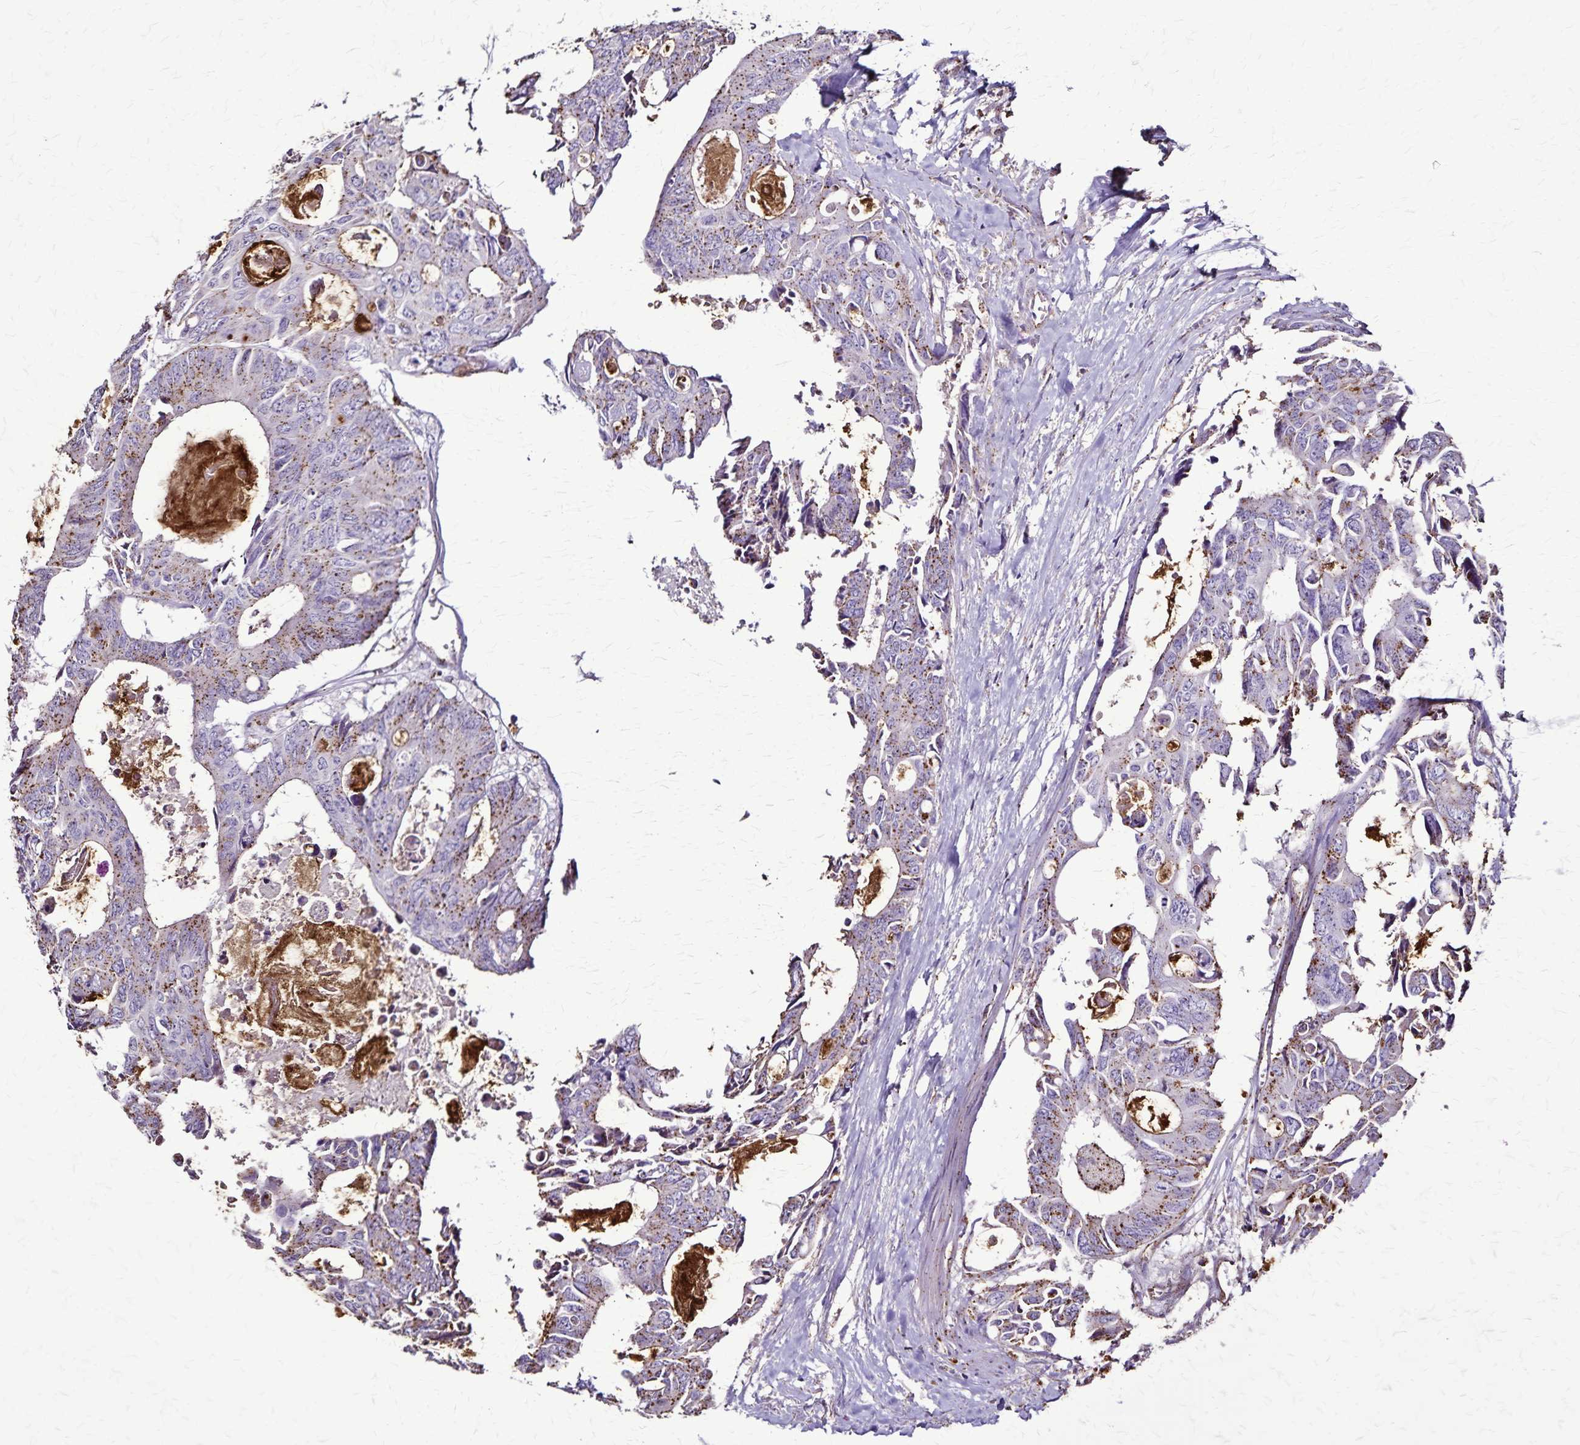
{"staining": {"intensity": "moderate", "quantity": "25%-75%", "location": "cytoplasmic/membranous"}, "tissue": "colorectal cancer", "cell_type": "Tumor cells", "image_type": "cancer", "snomed": [{"axis": "morphology", "description": "Adenocarcinoma, NOS"}, {"axis": "topography", "description": "Rectum"}], "caption": "Immunohistochemical staining of human adenocarcinoma (colorectal) shows medium levels of moderate cytoplasmic/membranous protein expression in approximately 25%-75% of tumor cells.", "gene": "CHMP1B", "patient": {"sex": "male", "age": 76}}